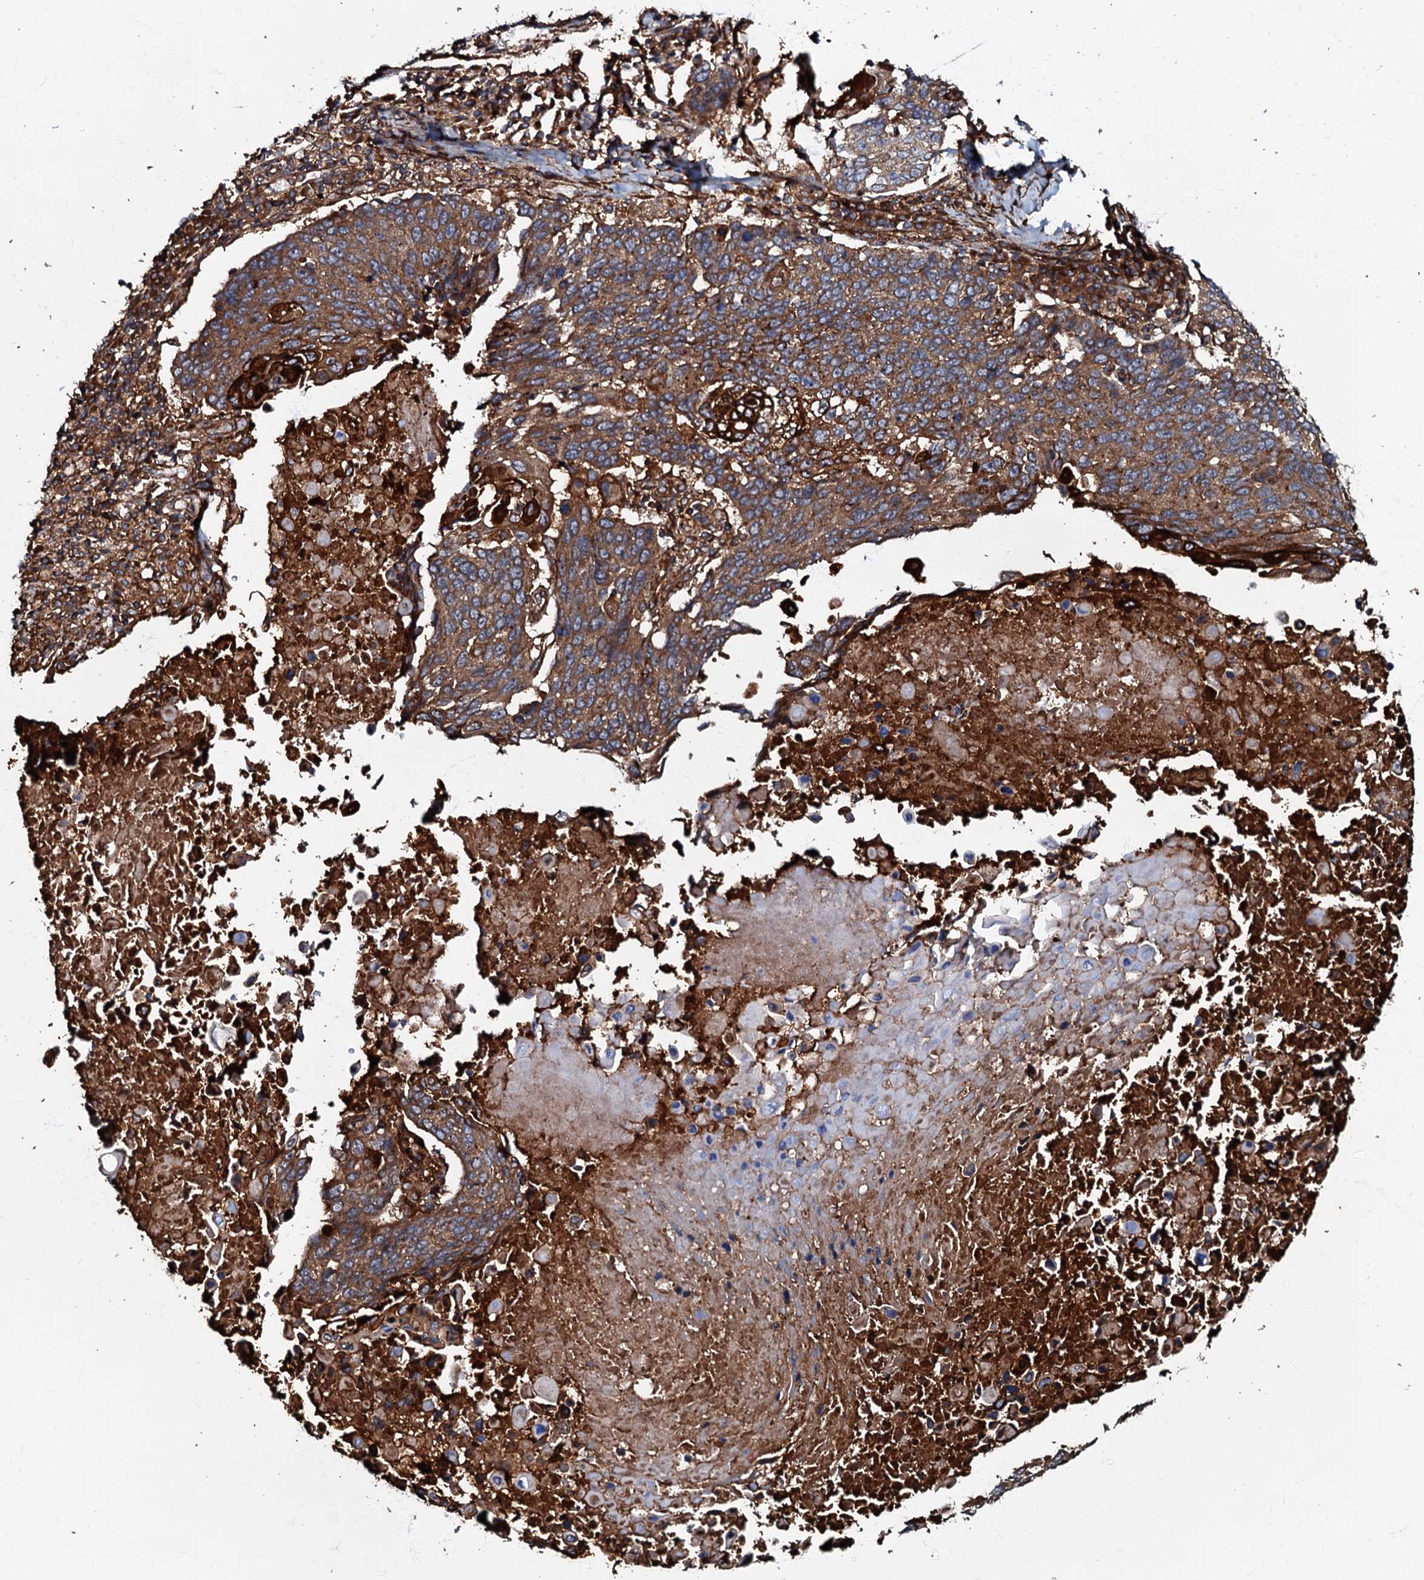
{"staining": {"intensity": "moderate", "quantity": ">75%", "location": "cytoplasmic/membranous"}, "tissue": "lung cancer", "cell_type": "Tumor cells", "image_type": "cancer", "snomed": [{"axis": "morphology", "description": "Squamous cell carcinoma, NOS"}, {"axis": "topography", "description": "Lung"}], "caption": "The photomicrograph reveals a brown stain indicating the presence of a protein in the cytoplasmic/membranous of tumor cells in lung cancer.", "gene": "BLOC1S6", "patient": {"sex": "male", "age": 66}}